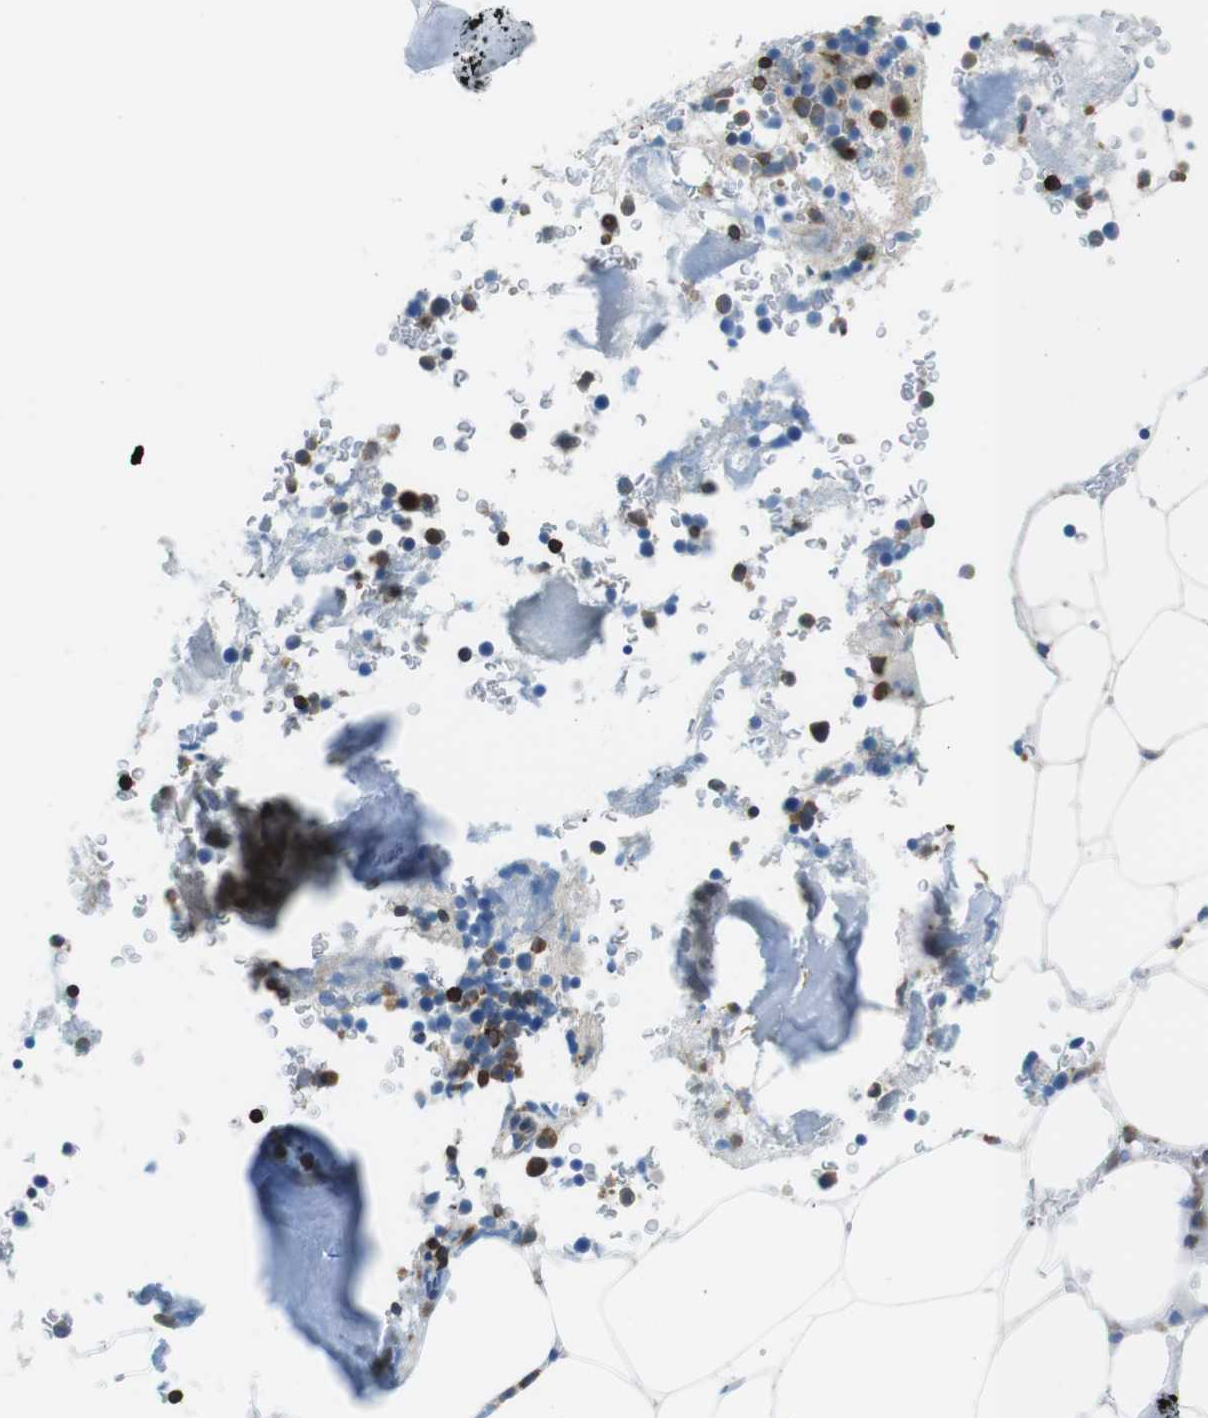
{"staining": {"intensity": "moderate", "quantity": "<25%", "location": "cytoplasmic/membranous,nuclear"}, "tissue": "bone marrow", "cell_type": "Hematopoietic cells", "image_type": "normal", "snomed": [{"axis": "morphology", "description": "Normal tissue, NOS"}, {"axis": "topography", "description": "Bone marrow"}], "caption": "Hematopoietic cells show low levels of moderate cytoplasmic/membranous,nuclear staining in approximately <25% of cells in benign human bone marrow. Using DAB (3,3'-diaminobenzidine) (brown) and hematoxylin (blue) stains, captured at high magnification using brightfield microscopy.", "gene": "TES", "patient": {"sex": "male"}}